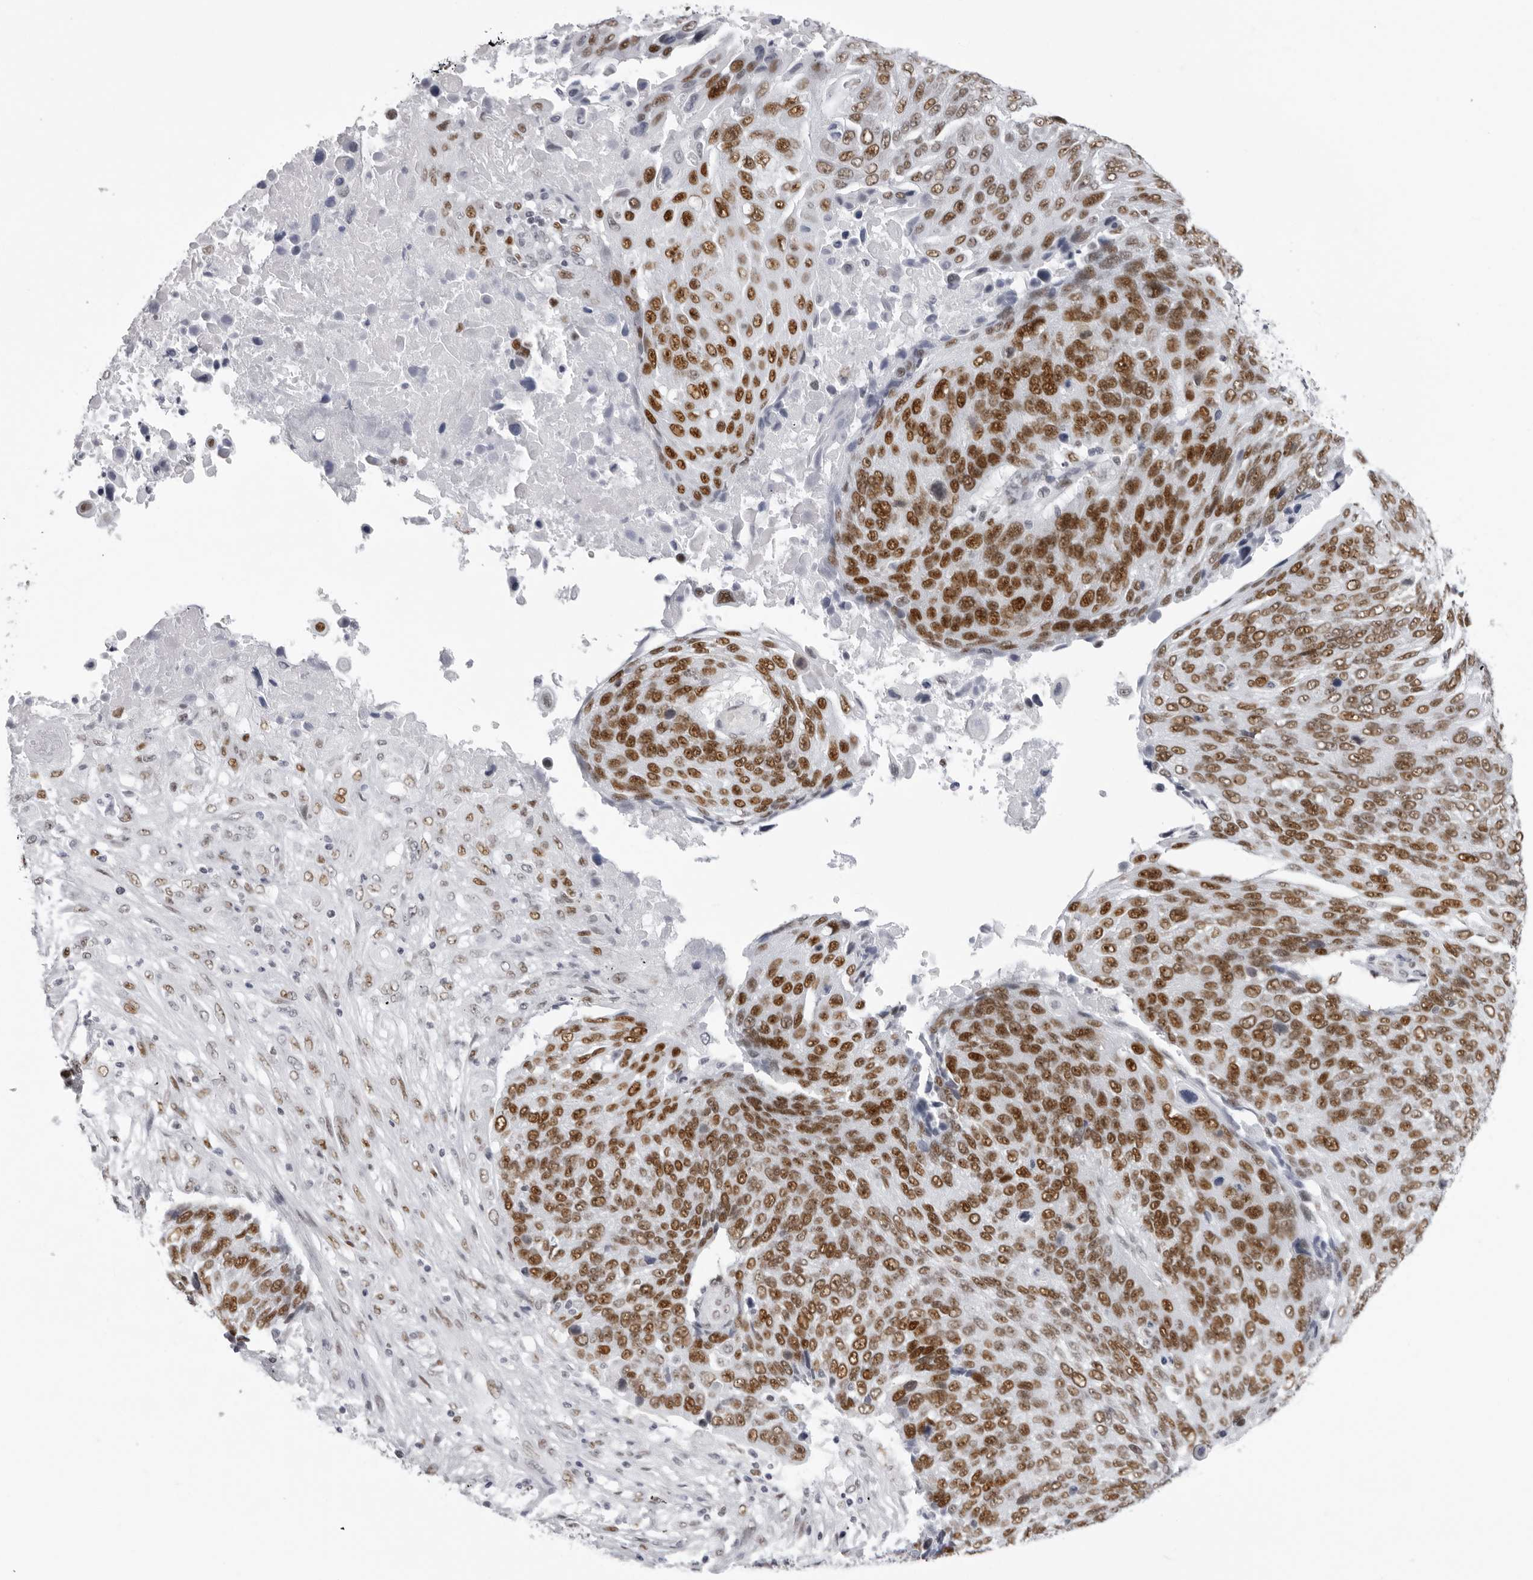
{"staining": {"intensity": "strong", "quantity": ">75%", "location": "nuclear"}, "tissue": "lung cancer", "cell_type": "Tumor cells", "image_type": "cancer", "snomed": [{"axis": "morphology", "description": "Squamous cell carcinoma, NOS"}, {"axis": "topography", "description": "Lung"}], "caption": "A high amount of strong nuclear positivity is identified in approximately >75% of tumor cells in squamous cell carcinoma (lung) tissue.", "gene": "IRF2BP2", "patient": {"sex": "male", "age": 66}}